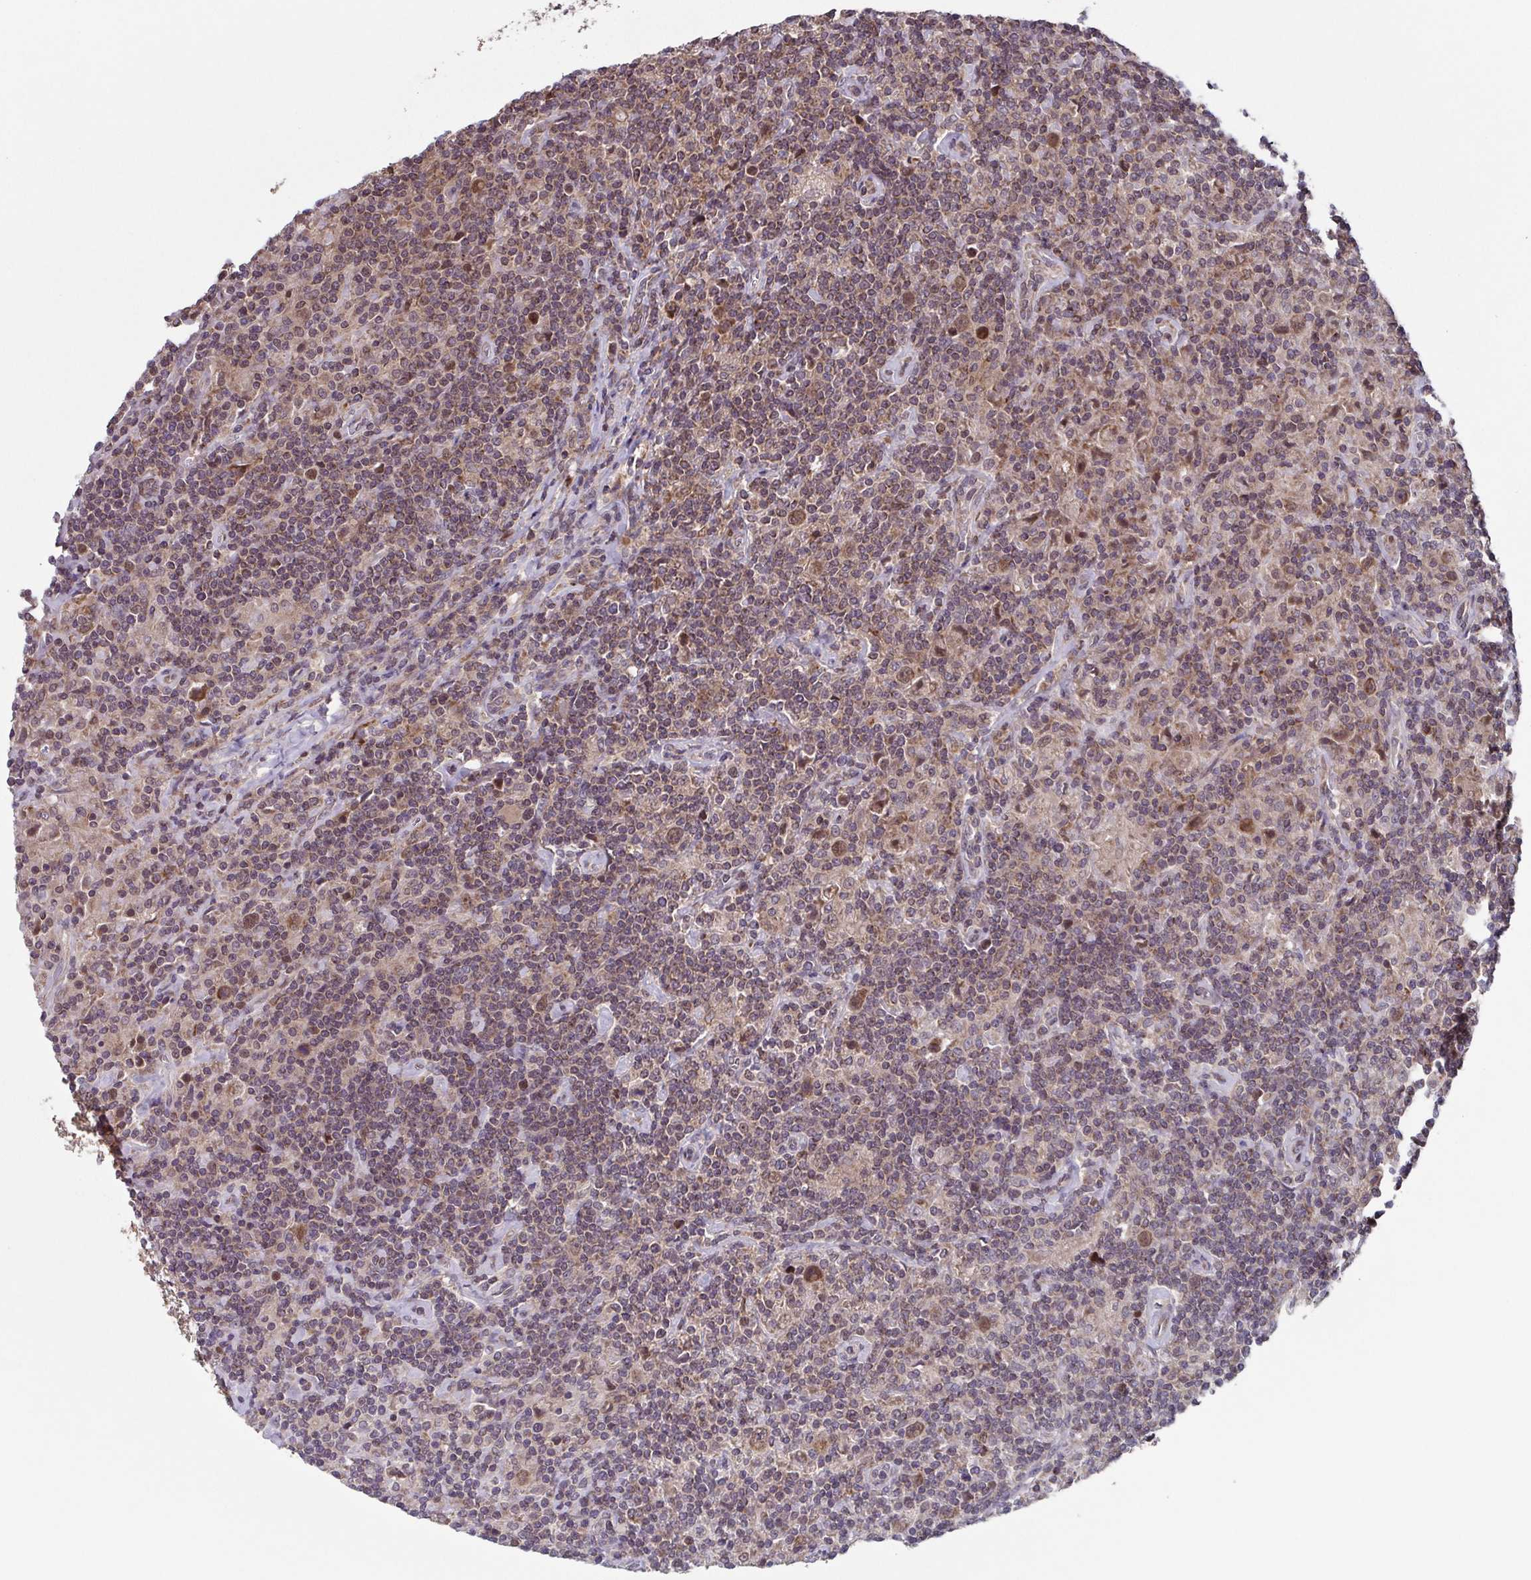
{"staining": {"intensity": "moderate", "quantity": ">75%", "location": "cytoplasmic/membranous,nuclear"}, "tissue": "lymphoma", "cell_type": "Tumor cells", "image_type": "cancer", "snomed": [{"axis": "morphology", "description": "Hodgkin's disease, NOS"}, {"axis": "topography", "description": "Lymph node"}], "caption": "A medium amount of moderate cytoplasmic/membranous and nuclear expression is identified in about >75% of tumor cells in lymphoma tissue.", "gene": "TTC19", "patient": {"sex": "male", "age": 70}}